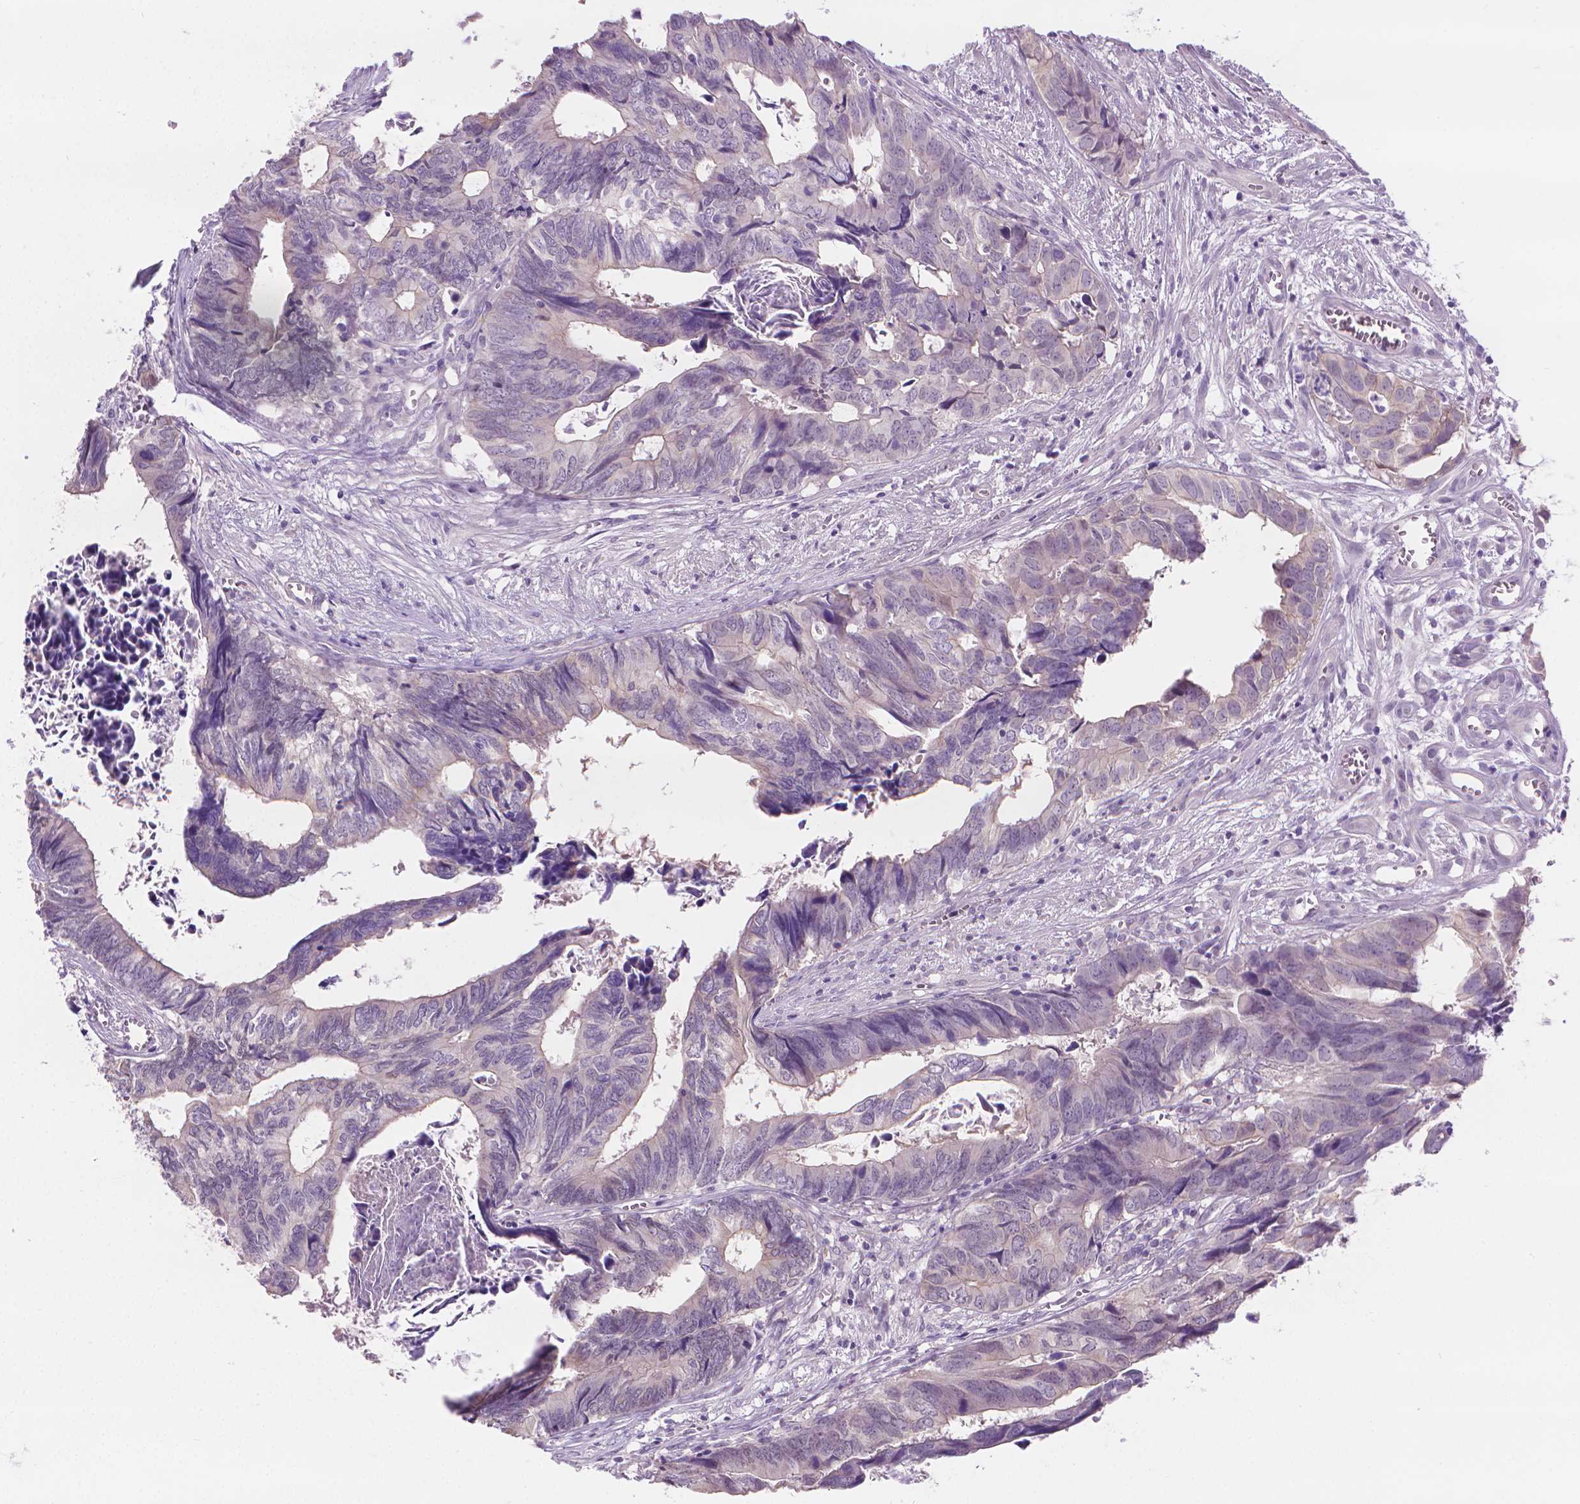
{"staining": {"intensity": "negative", "quantity": "none", "location": "none"}, "tissue": "colorectal cancer", "cell_type": "Tumor cells", "image_type": "cancer", "snomed": [{"axis": "morphology", "description": "Adenocarcinoma, NOS"}, {"axis": "topography", "description": "Colon"}], "caption": "The IHC photomicrograph has no significant positivity in tumor cells of colorectal adenocarcinoma tissue.", "gene": "GSDMA", "patient": {"sex": "female", "age": 82}}